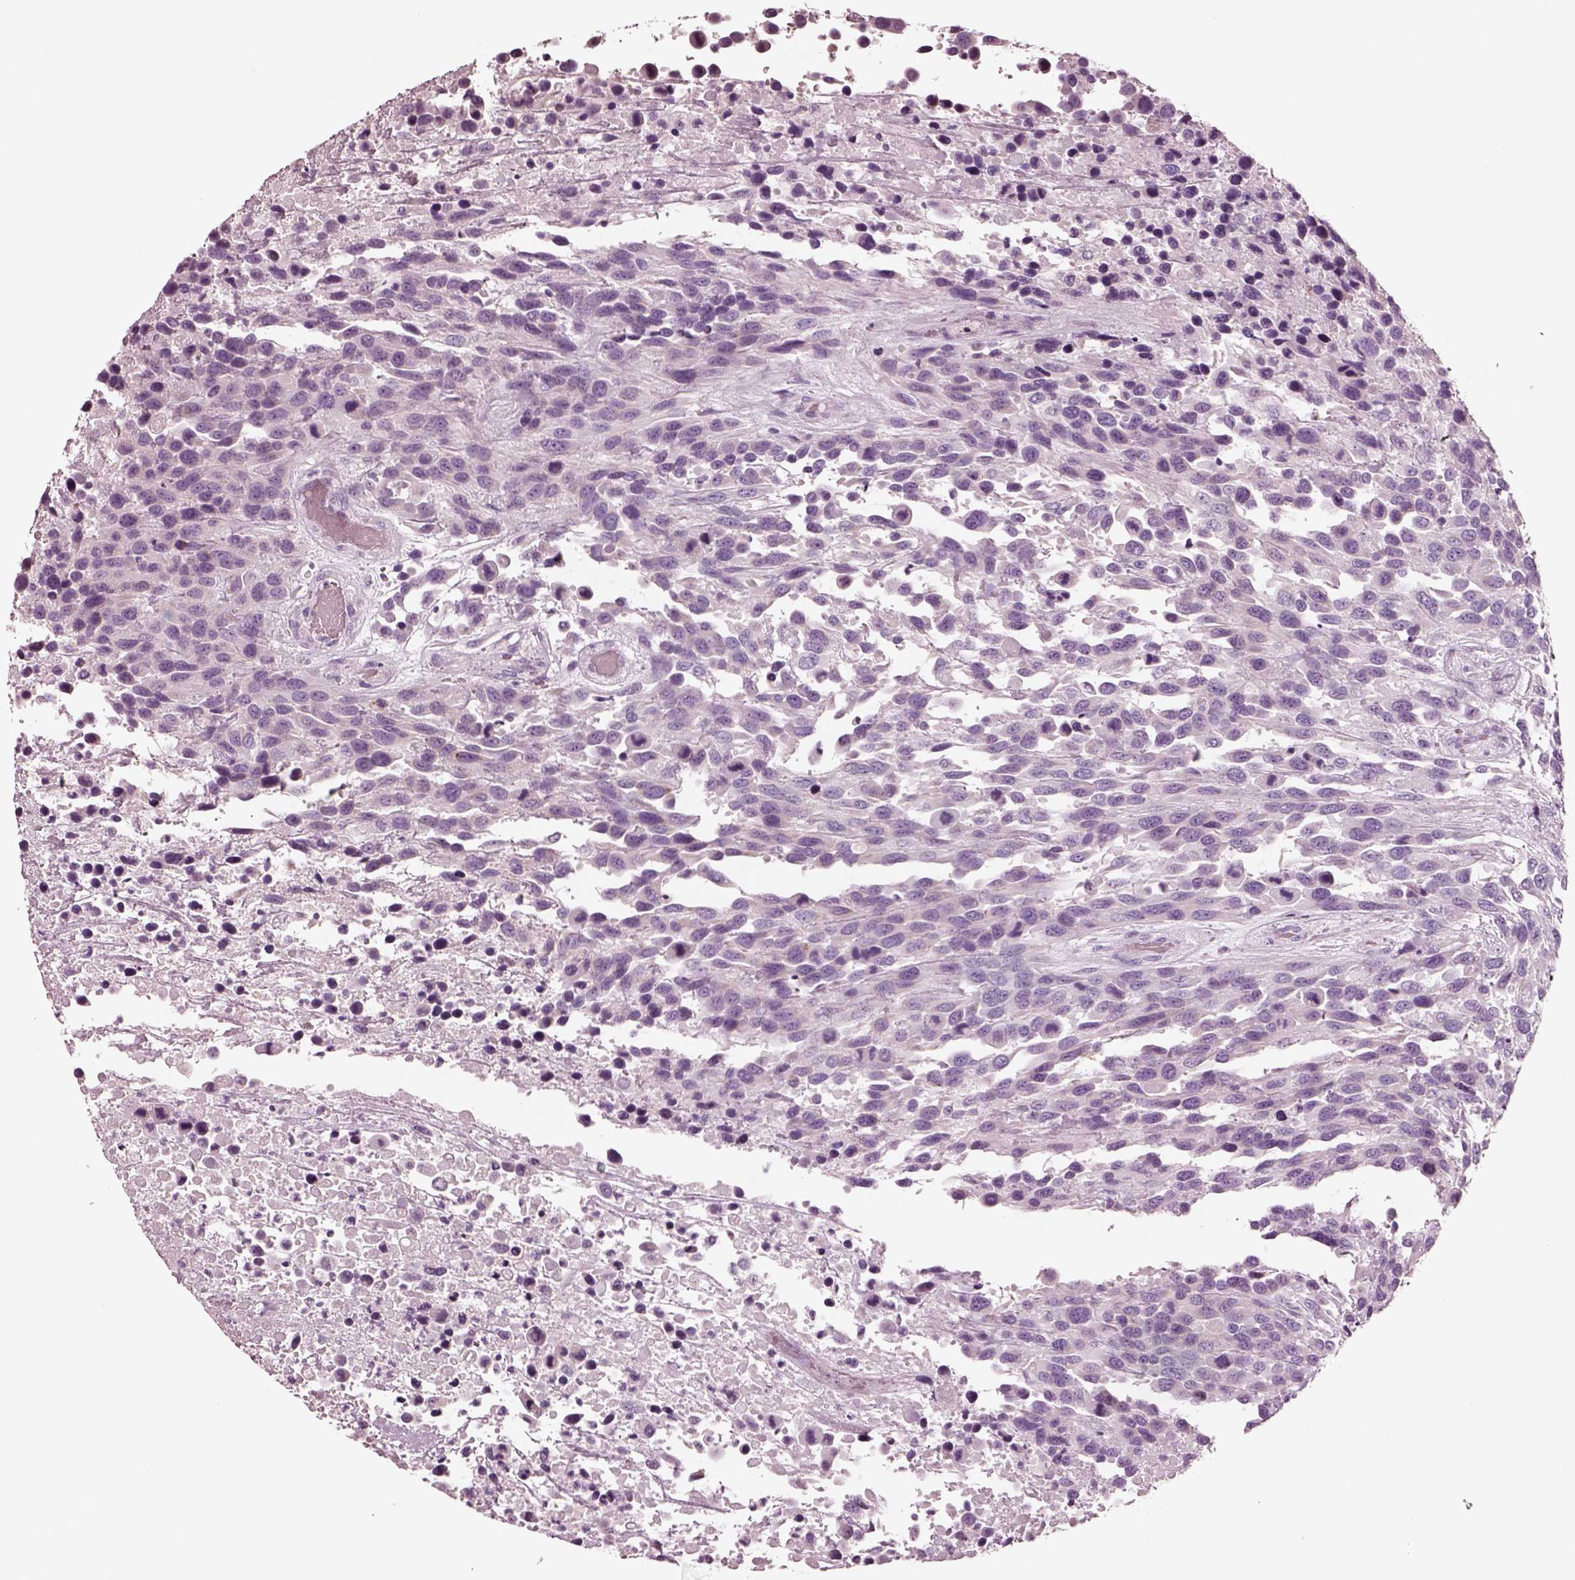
{"staining": {"intensity": "negative", "quantity": "none", "location": "none"}, "tissue": "urothelial cancer", "cell_type": "Tumor cells", "image_type": "cancer", "snomed": [{"axis": "morphology", "description": "Urothelial carcinoma, High grade"}, {"axis": "topography", "description": "Urinary bladder"}], "caption": "Immunohistochemistry histopathology image of neoplastic tissue: high-grade urothelial carcinoma stained with DAB displays no significant protein positivity in tumor cells. The staining was performed using DAB to visualize the protein expression in brown, while the nuclei were stained in blue with hematoxylin (Magnification: 20x).", "gene": "NMRK2", "patient": {"sex": "female", "age": 70}}